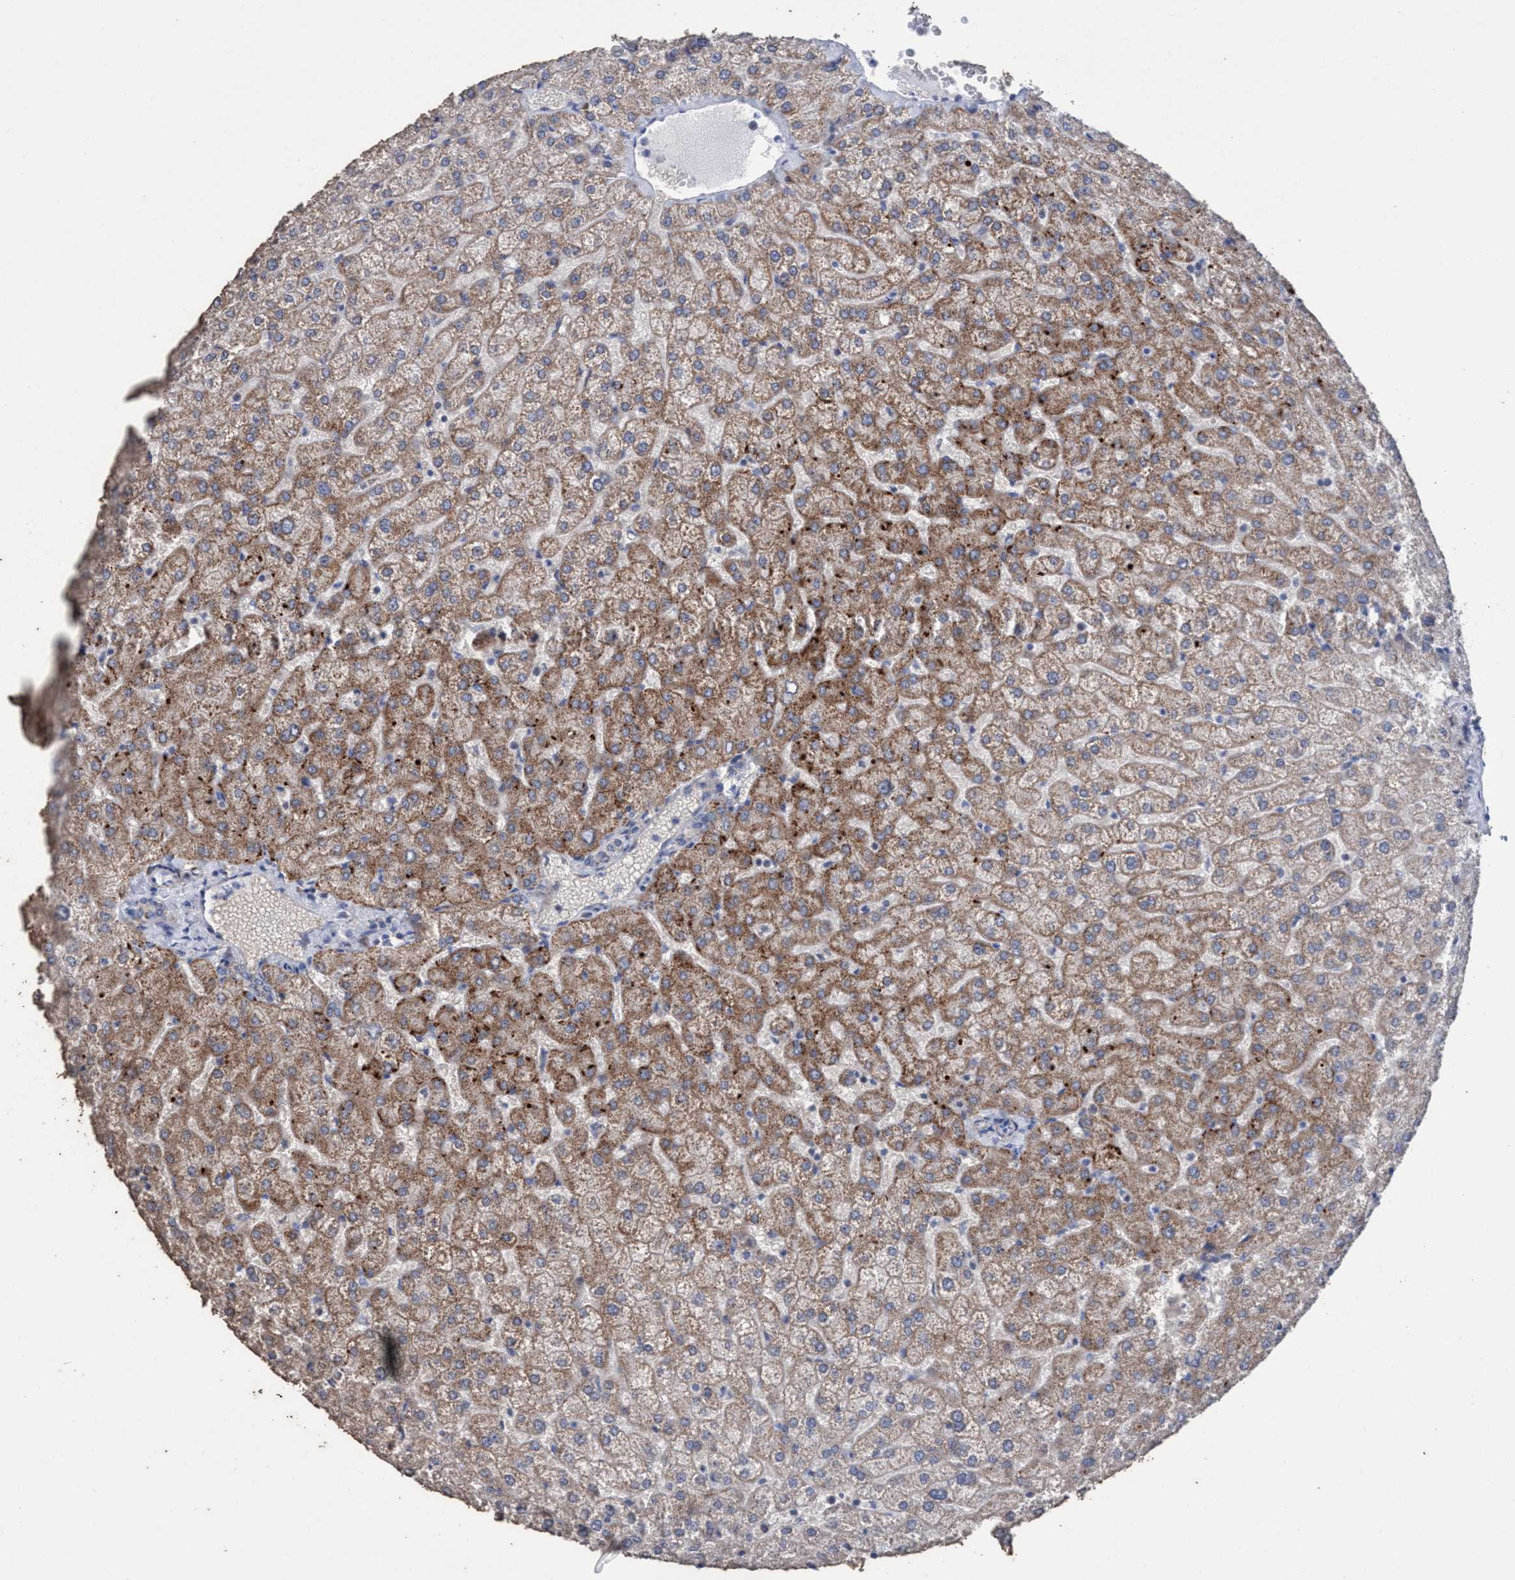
{"staining": {"intensity": "negative", "quantity": "none", "location": "none"}, "tissue": "liver", "cell_type": "Cholangiocytes", "image_type": "normal", "snomed": [{"axis": "morphology", "description": "Normal tissue, NOS"}, {"axis": "topography", "description": "Liver"}], "caption": "Immunohistochemical staining of benign liver exhibits no significant expression in cholangiocytes.", "gene": "RSAD1", "patient": {"sex": "female", "age": 32}}